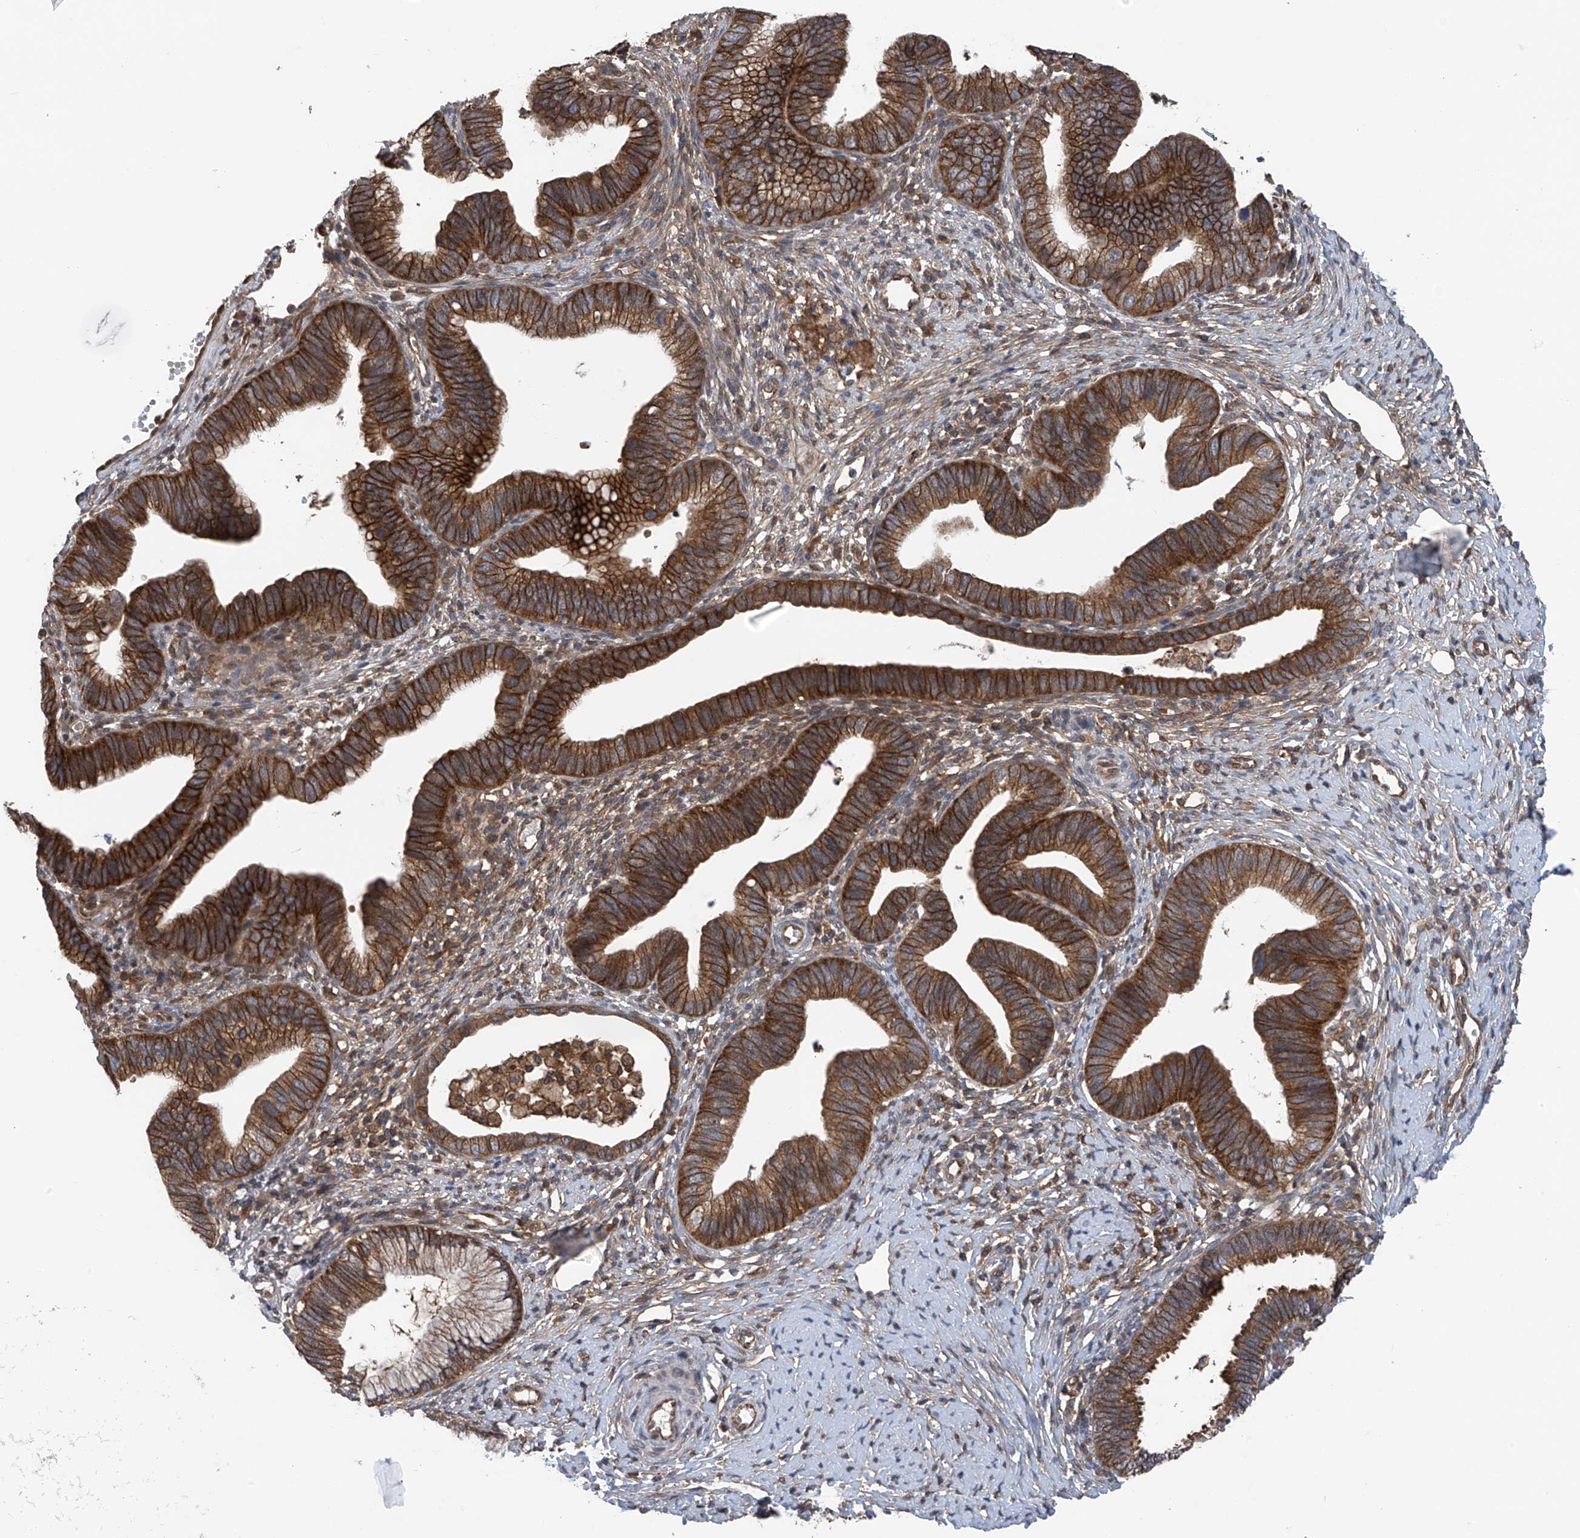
{"staining": {"intensity": "strong", "quantity": ">75%", "location": "cytoplasmic/membranous"}, "tissue": "cervical cancer", "cell_type": "Tumor cells", "image_type": "cancer", "snomed": [{"axis": "morphology", "description": "Adenocarcinoma, NOS"}, {"axis": "topography", "description": "Cervix"}], "caption": "Protein expression analysis of human adenocarcinoma (cervical) reveals strong cytoplasmic/membranous expression in approximately >75% of tumor cells. (brown staining indicates protein expression, while blue staining denotes nuclei).", "gene": "CHPF", "patient": {"sex": "female", "age": 36}}